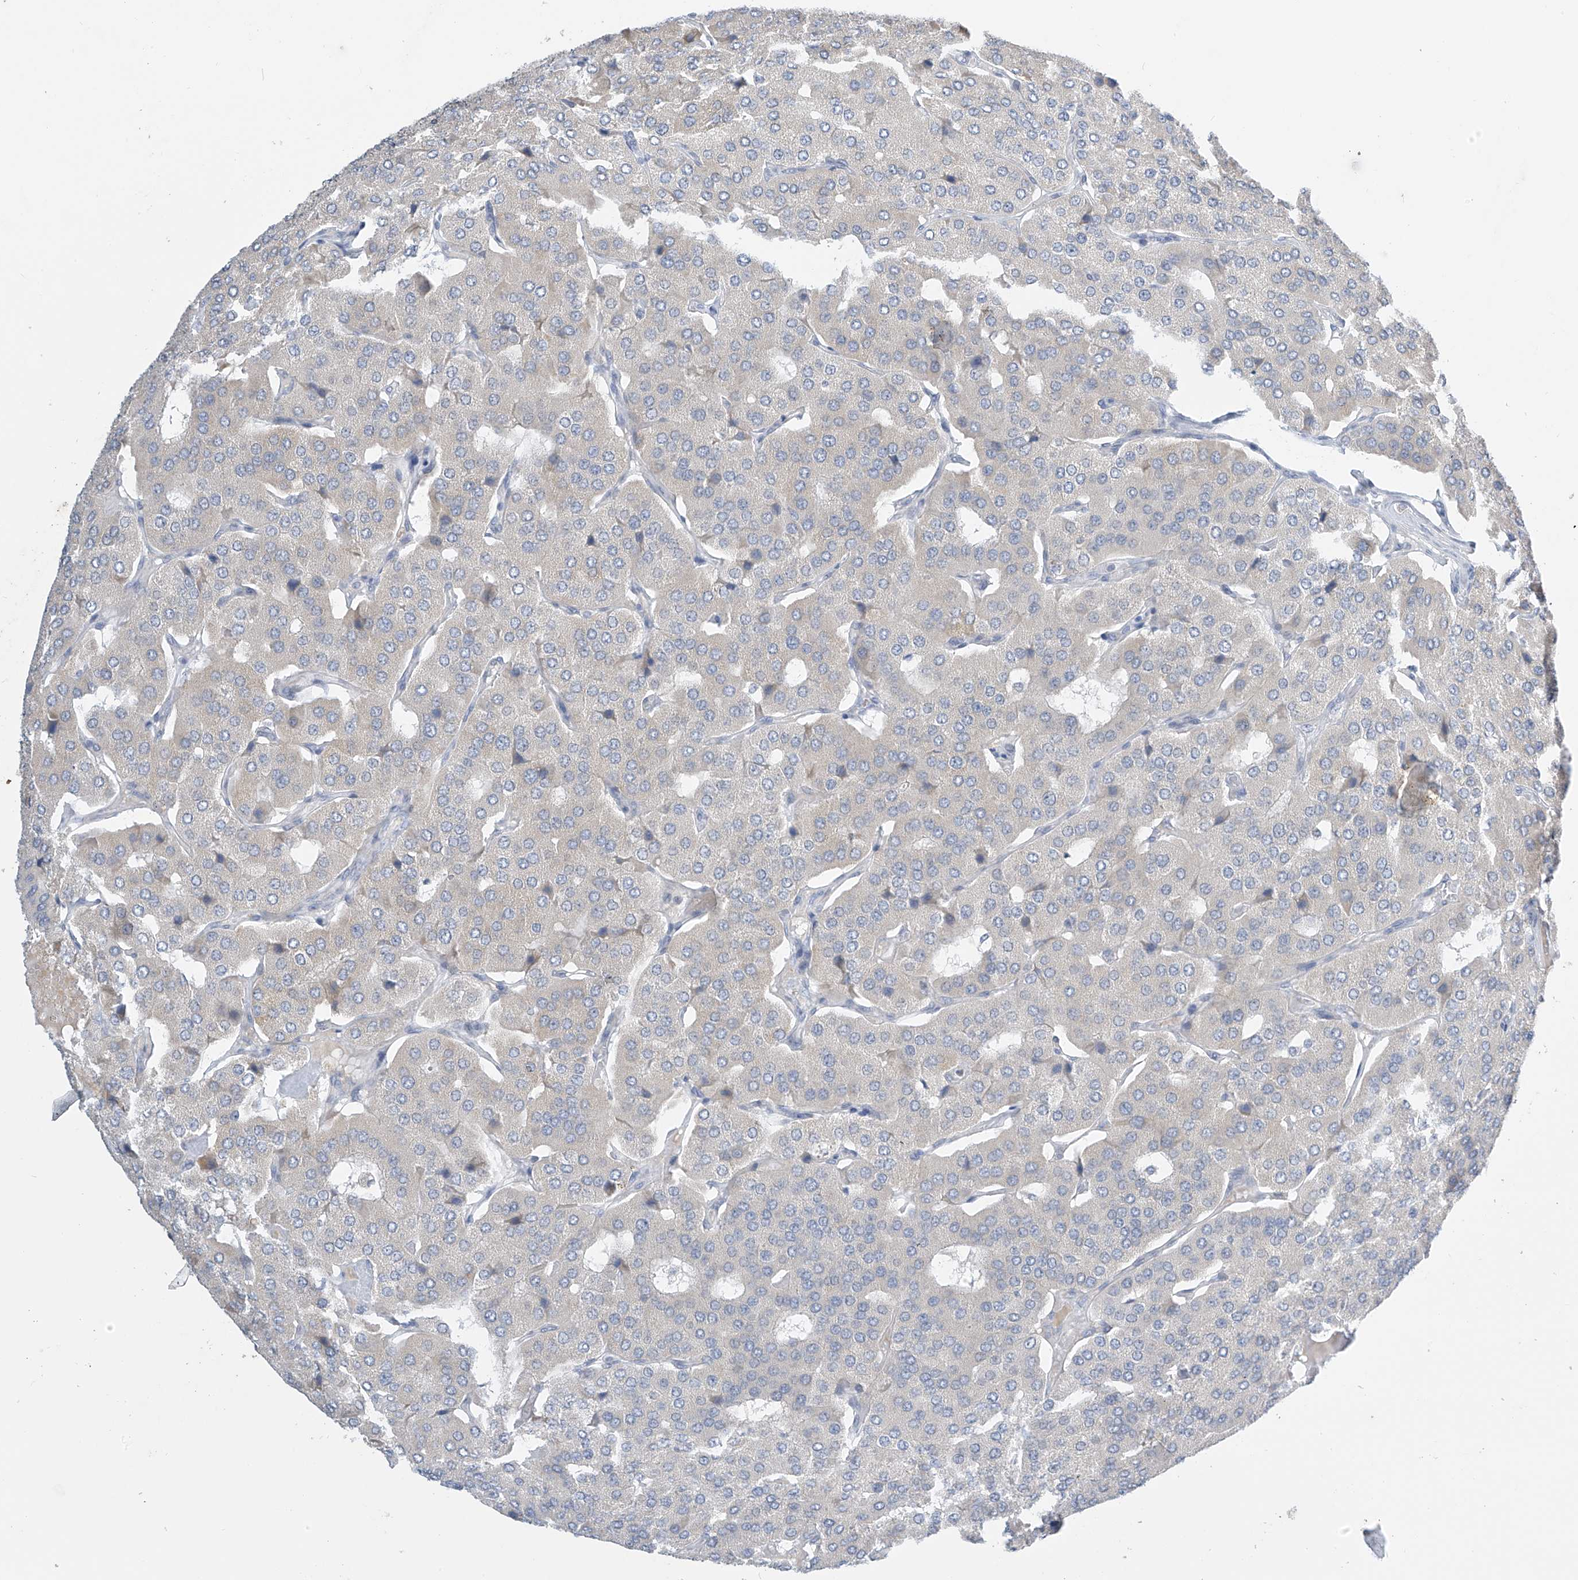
{"staining": {"intensity": "negative", "quantity": "none", "location": "none"}, "tissue": "parathyroid gland", "cell_type": "Glandular cells", "image_type": "normal", "snomed": [{"axis": "morphology", "description": "Normal tissue, NOS"}, {"axis": "morphology", "description": "Adenoma, NOS"}, {"axis": "topography", "description": "Parathyroid gland"}], "caption": "A high-resolution histopathology image shows immunohistochemistry (IHC) staining of benign parathyroid gland, which demonstrates no significant staining in glandular cells.", "gene": "APLF", "patient": {"sex": "female", "age": 86}}